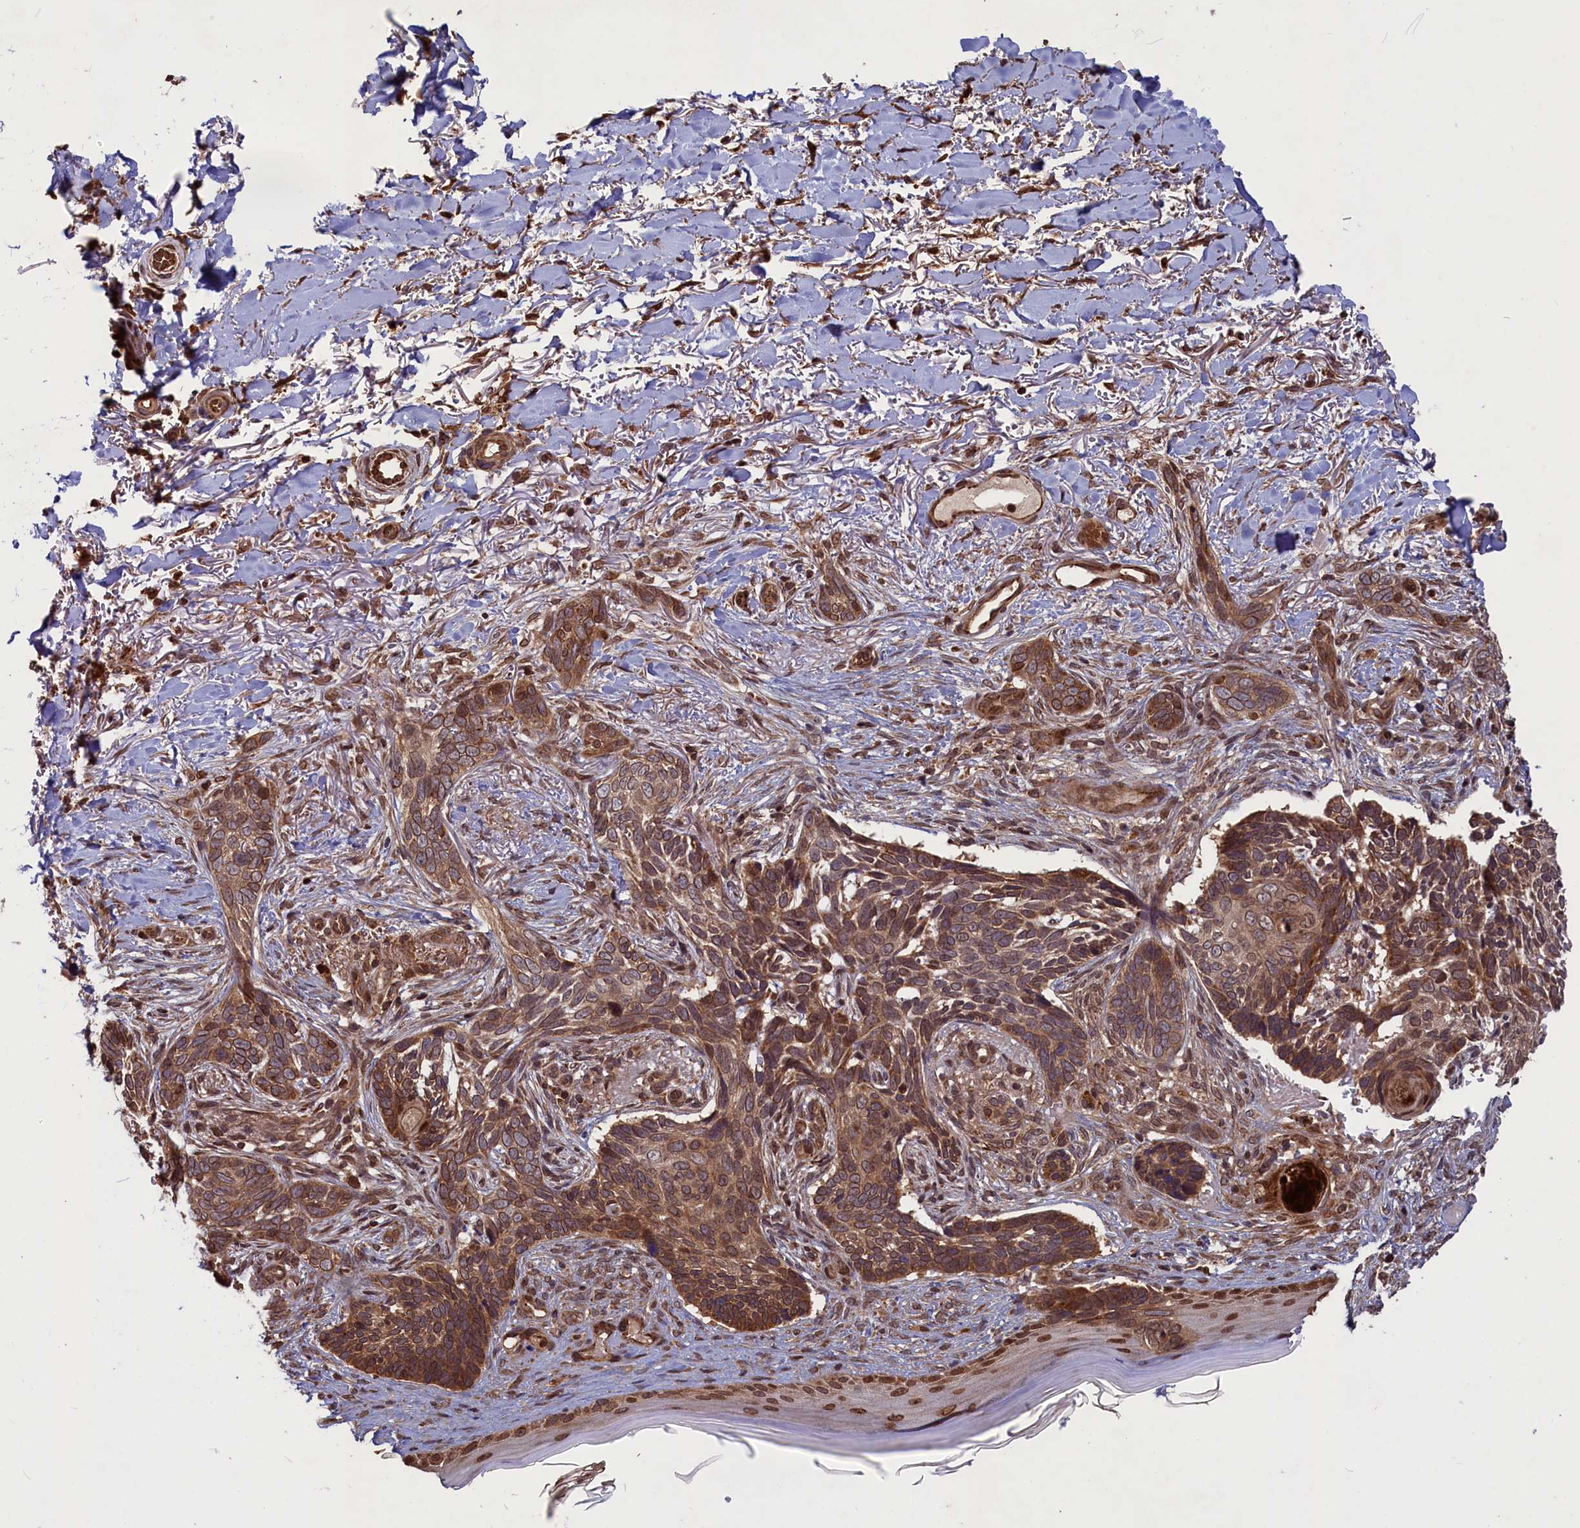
{"staining": {"intensity": "moderate", "quantity": ">75%", "location": "cytoplasmic/membranous,nuclear"}, "tissue": "skin cancer", "cell_type": "Tumor cells", "image_type": "cancer", "snomed": [{"axis": "morphology", "description": "Normal tissue, NOS"}, {"axis": "morphology", "description": "Basal cell carcinoma"}, {"axis": "topography", "description": "Skin"}], "caption": "Protein positivity by immunohistochemistry (IHC) demonstrates moderate cytoplasmic/membranous and nuclear expression in approximately >75% of tumor cells in skin cancer (basal cell carcinoma).", "gene": "NAE1", "patient": {"sex": "female", "age": 67}}